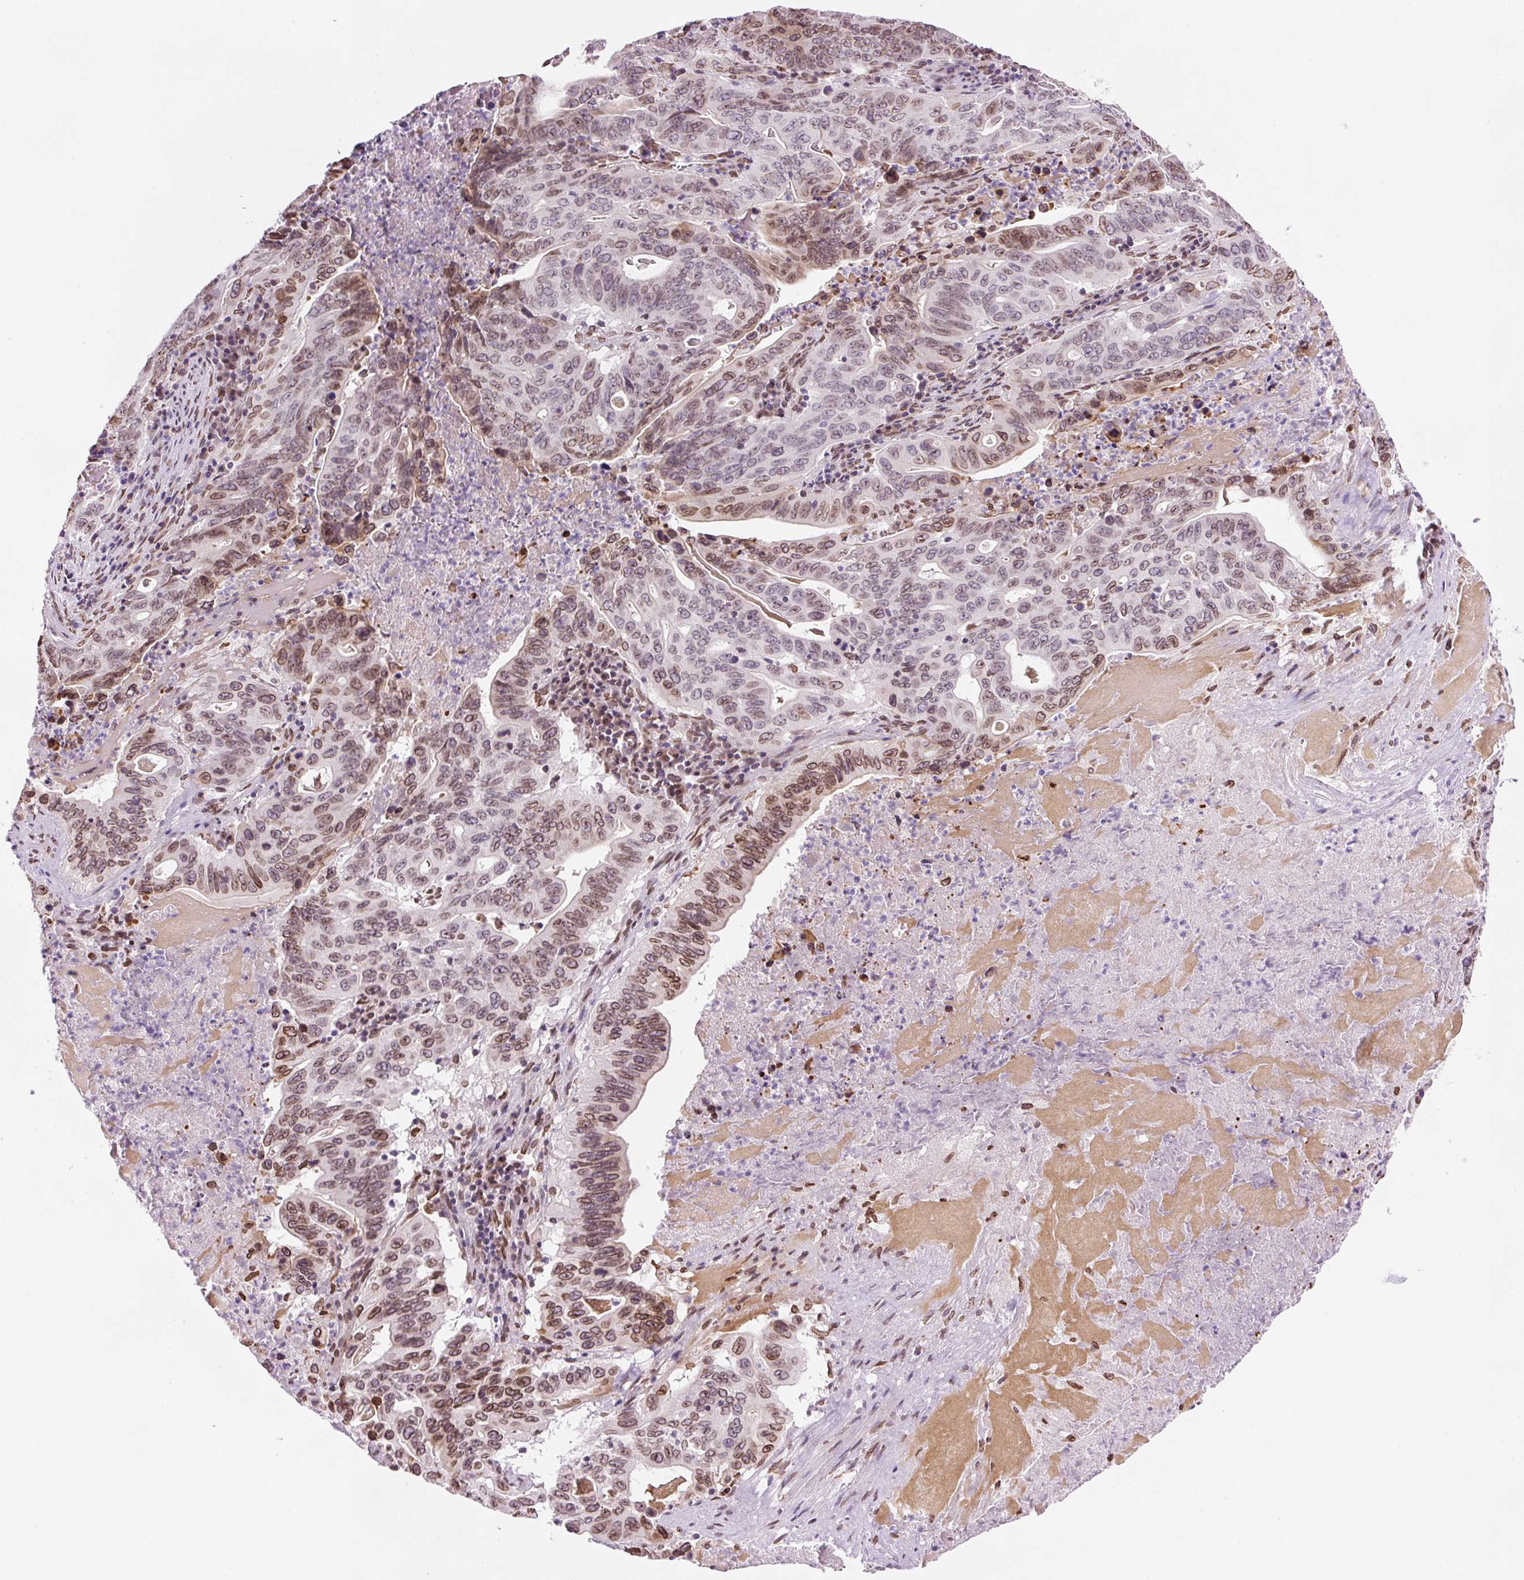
{"staining": {"intensity": "moderate", "quantity": ">75%", "location": "cytoplasmic/membranous,nuclear"}, "tissue": "lung cancer", "cell_type": "Tumor cells", "image_type": "cancer", "snomed": [{"axis": "morphology", "description": "Adenocarcinoma, NOS"}, {"axis": "topography", "description": "Lung"}], "caption": "This image reveals immunohistochemistry (IHC) staining of lung cancer, with medium moderate cytoplasmic/membranous and nuclear expression in approximately >75% of tumor cells.", "gene": "ZNF224", "patient": {"sex": "female", "age": 60}}